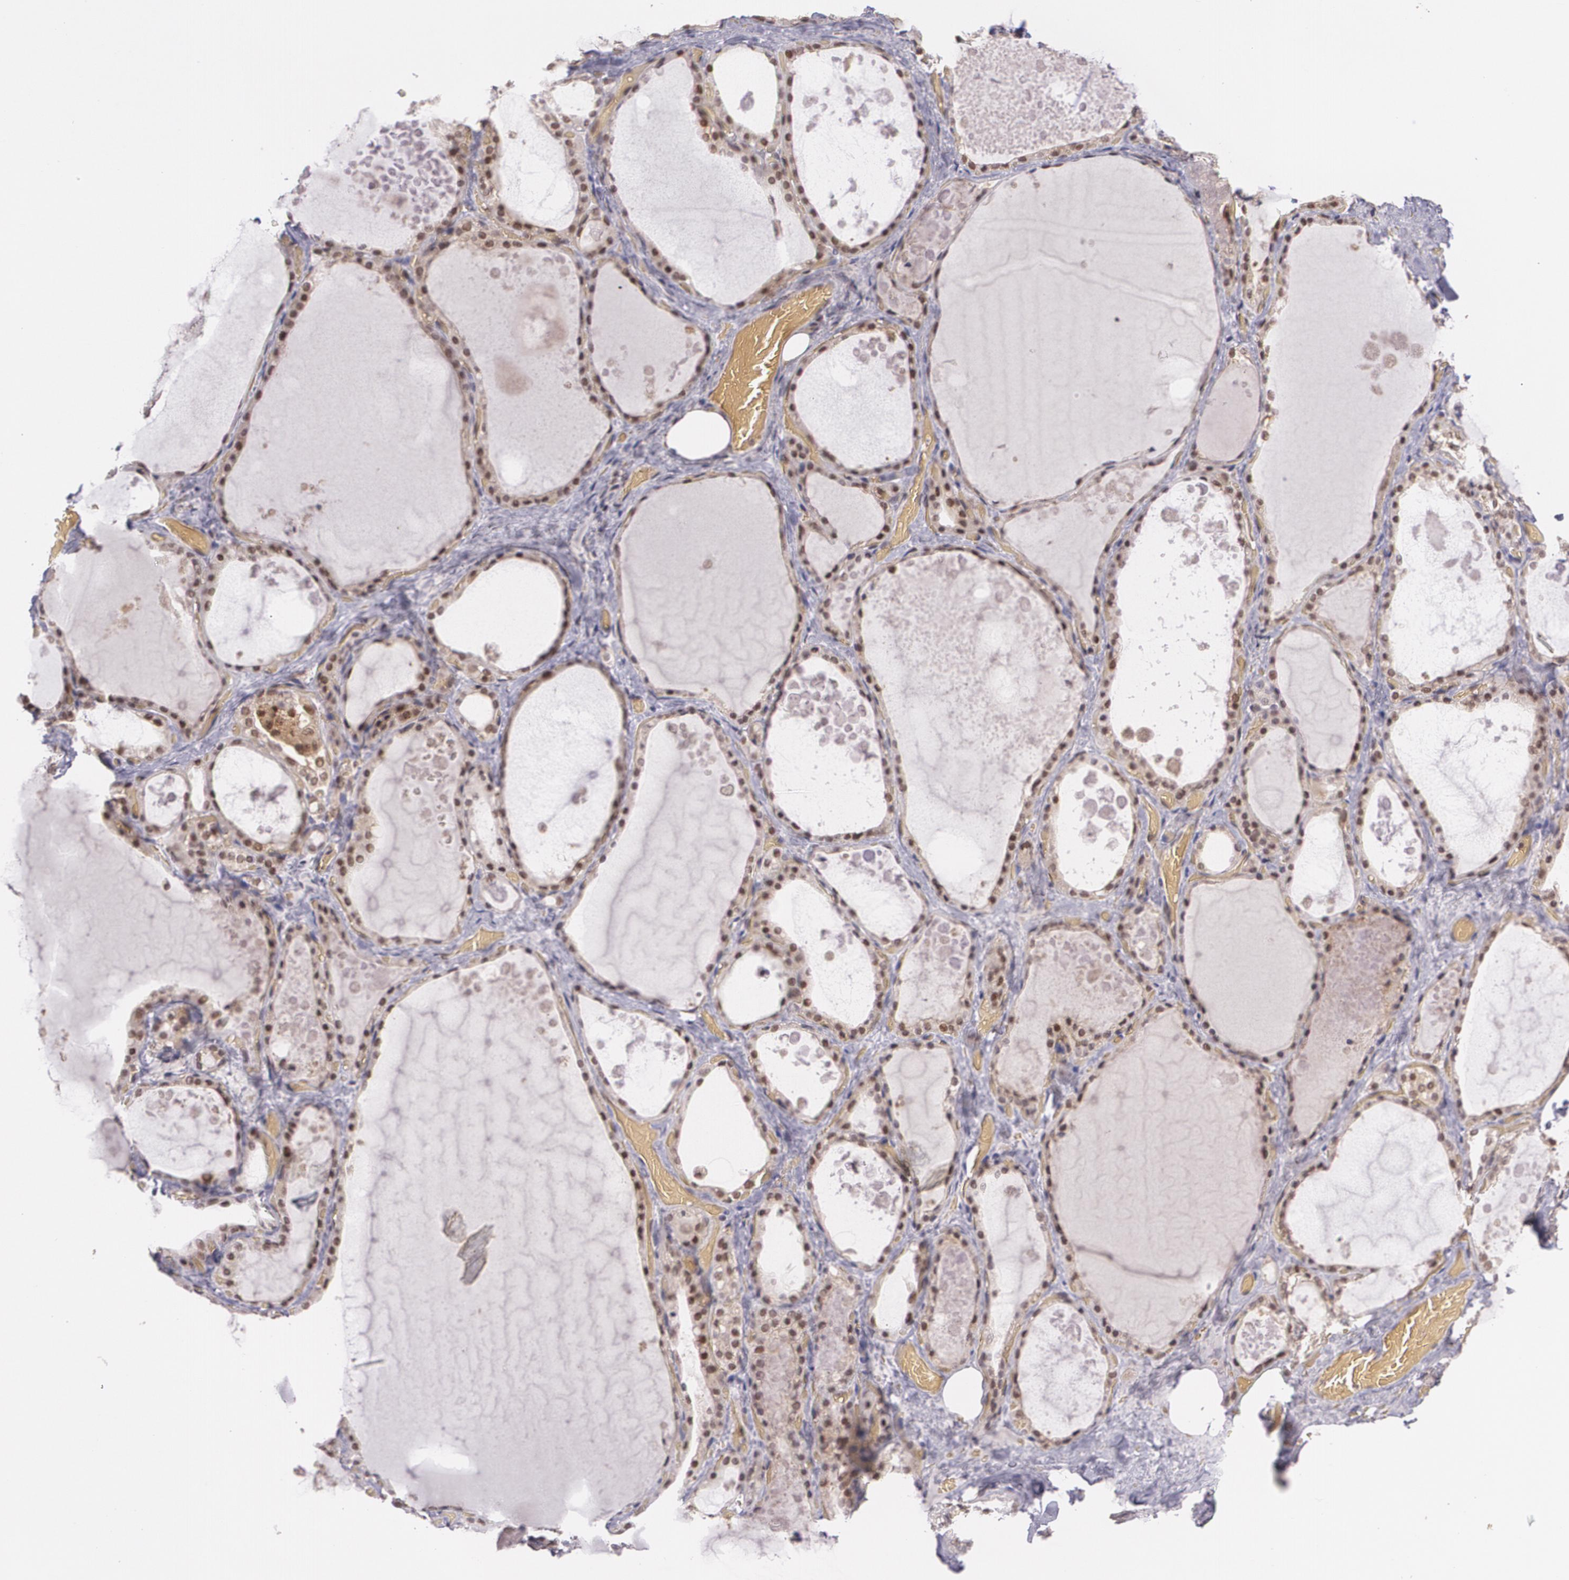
{"staining": {"intensity": "weak", "quantity": "<25%", "location": "nuclear"}, "tissue": "thyroid gland", "cell_type": "Glandular cells", "image_type": "normal", "snomed": [{"axis": "morphology", "description": "Normal tissue, NOS"}, {"axis": "topography", "description": "Thyroid gland"}], "caption": "An IHC micrograph of unremarkable thyroid gland is shown. There is no staining in glandular cells of thyroid gland. (DAB immunohistochemistry (IHC) with hematoxylin counter stain).", "gene": "CUL2", "patient": {"sex": "male", "age": 61}}